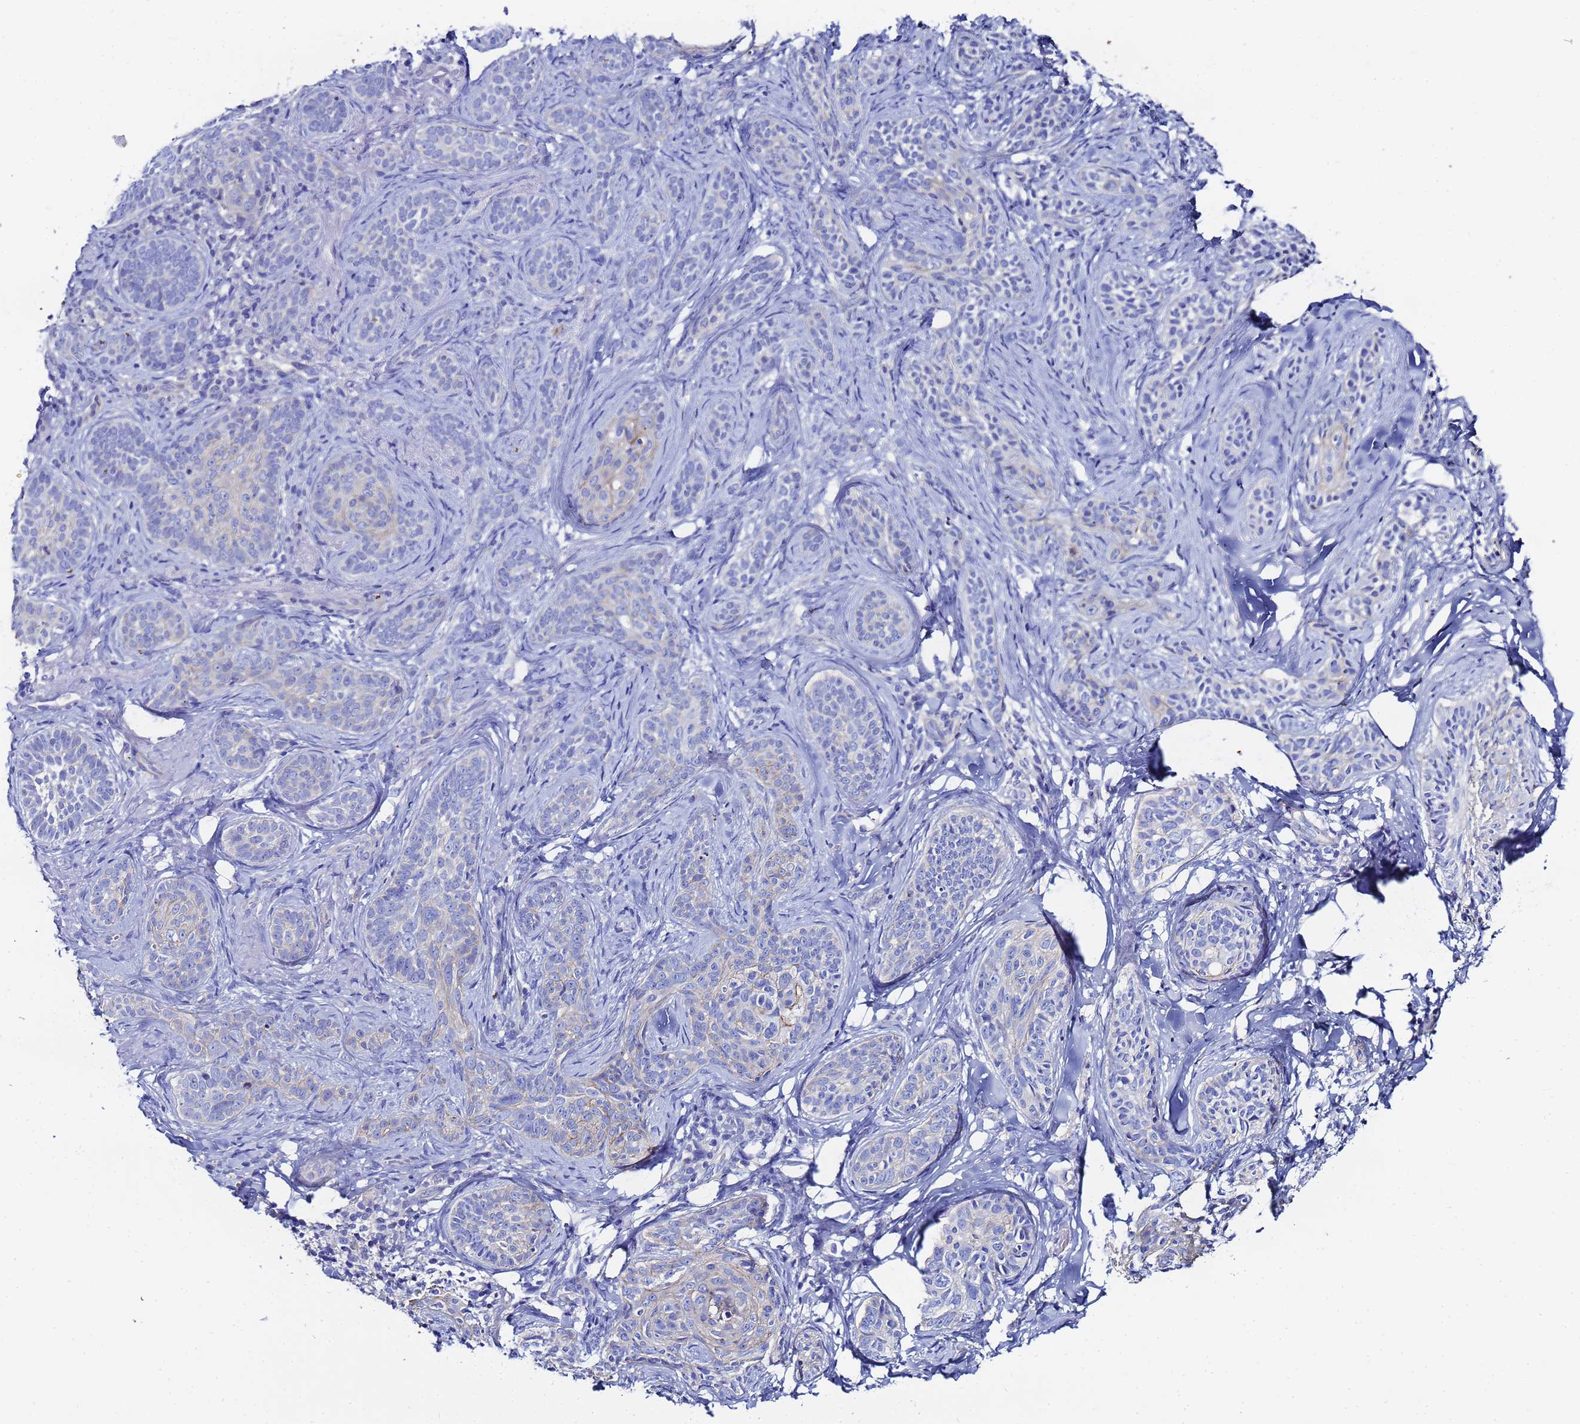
{"staining": {"intensity": "negative", "quantity": "none", "location": "none"}, "tissue": "skin cancer", "cell_type": "Tumor cells", "image_type": "cancer", "snomed": [{"axis": "morphology", "description": "Basal cell carcinoma"}, {"axis": "topography", "description": "Skin"}], "caption": "An IHC histopathology image of basal cell carcinoma (skin) is shown. There is no staining in tumor cells of basal cell carcinoma (skin). Brightfield microscopy of immunohistochemistry stained with DAB (3,3'-diaminobenzidine) (brown) and hematoxylin (blue), captured at high magnification.", "gene": "RAB39B", "patient": {"sex": "male", "age": 71}}